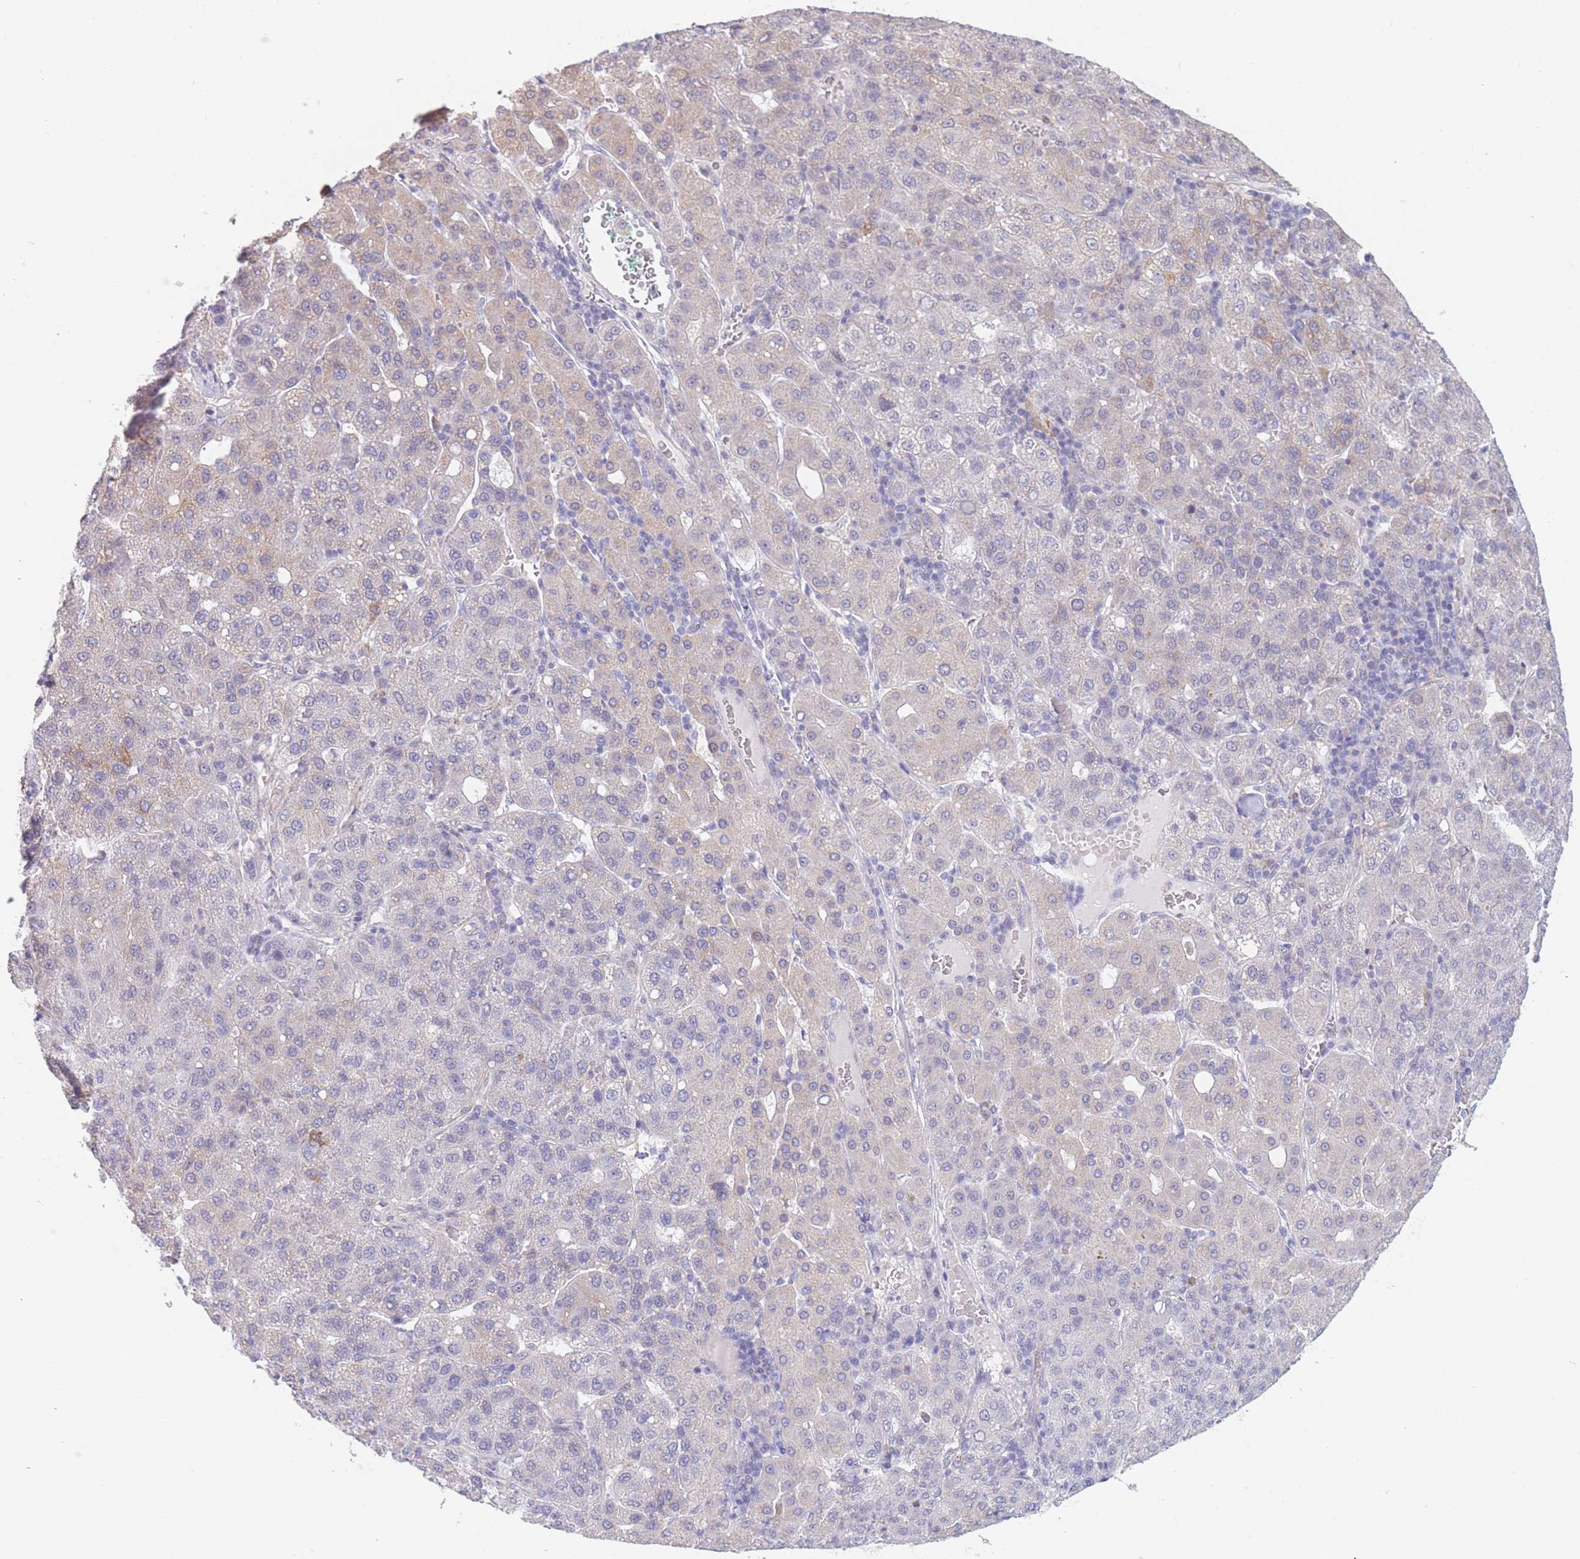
{"staining": {"intensity": "negative", "quantity": "none", "location": "none"}, "tissue": "liver cancer", "cell_type": "Tumor cells", "image_type": "cancer", "snomed": [{"axis": "morphology", "description": "Carcinoma, Hepatocellular, NOS"}, {"axis": "topography", "description": "Liver"}], "caption": "Photomicrograph shows no protein expression in tumor cells of liver hepatocellular carcinoma tissue.", "gene": "PODXL", "patient": {"sex": "male", "age": 65}}